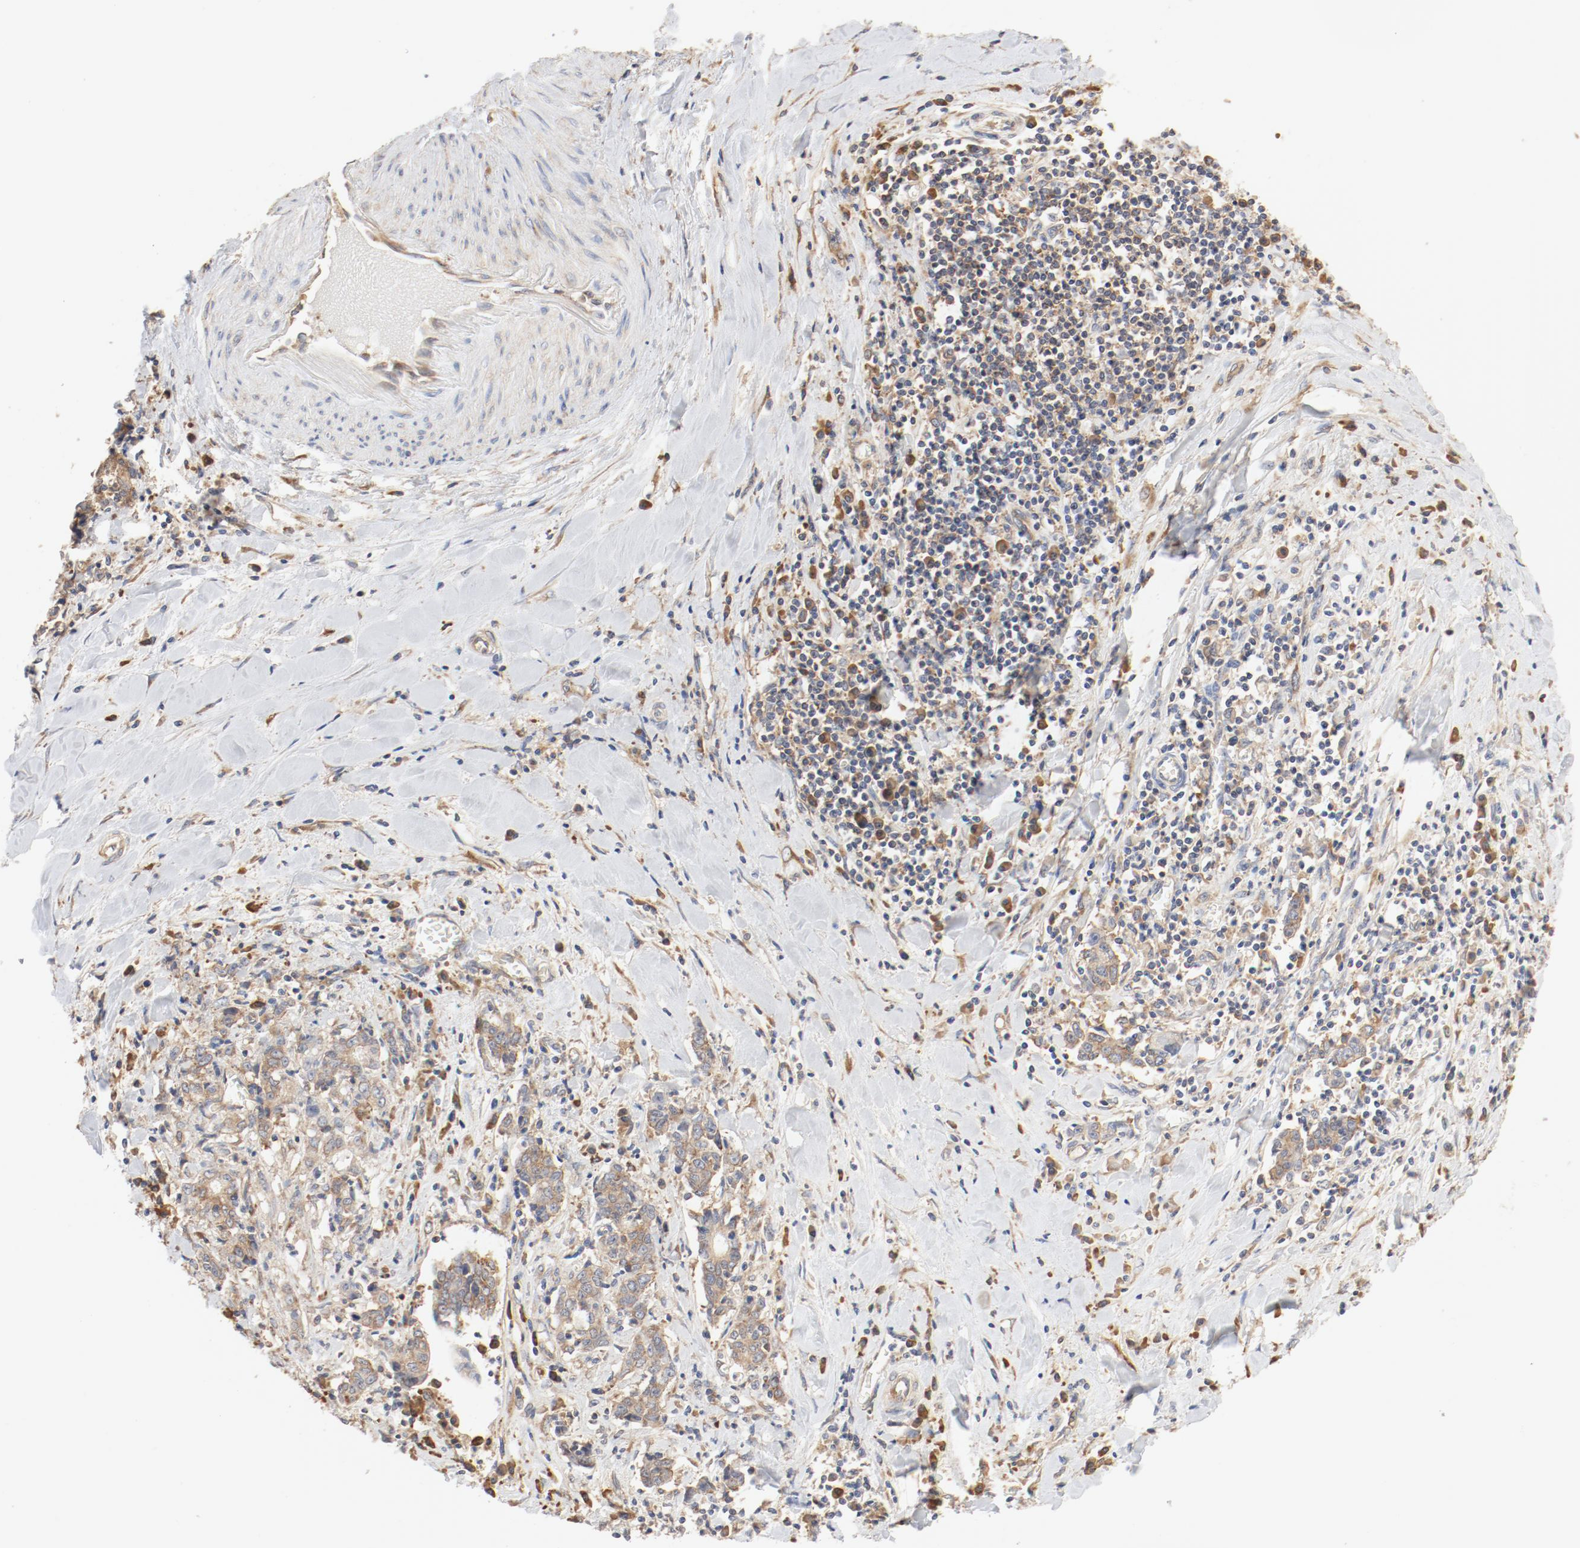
{"staining": {"intensity": "moderate", "quantity": ">75%", "location": "cytoplasmic/membranous"}, "tissue": "liver cancer", "cell_type": "Tumor cells", "image_type": "cancer", "snomed": [{"axis": "morphology", "description": "Cholangiocarcinoma"}, {"axis": "topography", "description": "Liver"}], "caption": "Liver cancer was stained to show a protein in brown. There is medium levels of moderate cytoplasmic/membranous positivity in about >75% of tumor cells.", "gene": "RPS6", "patient": {"sex": "male", "age": 57}}